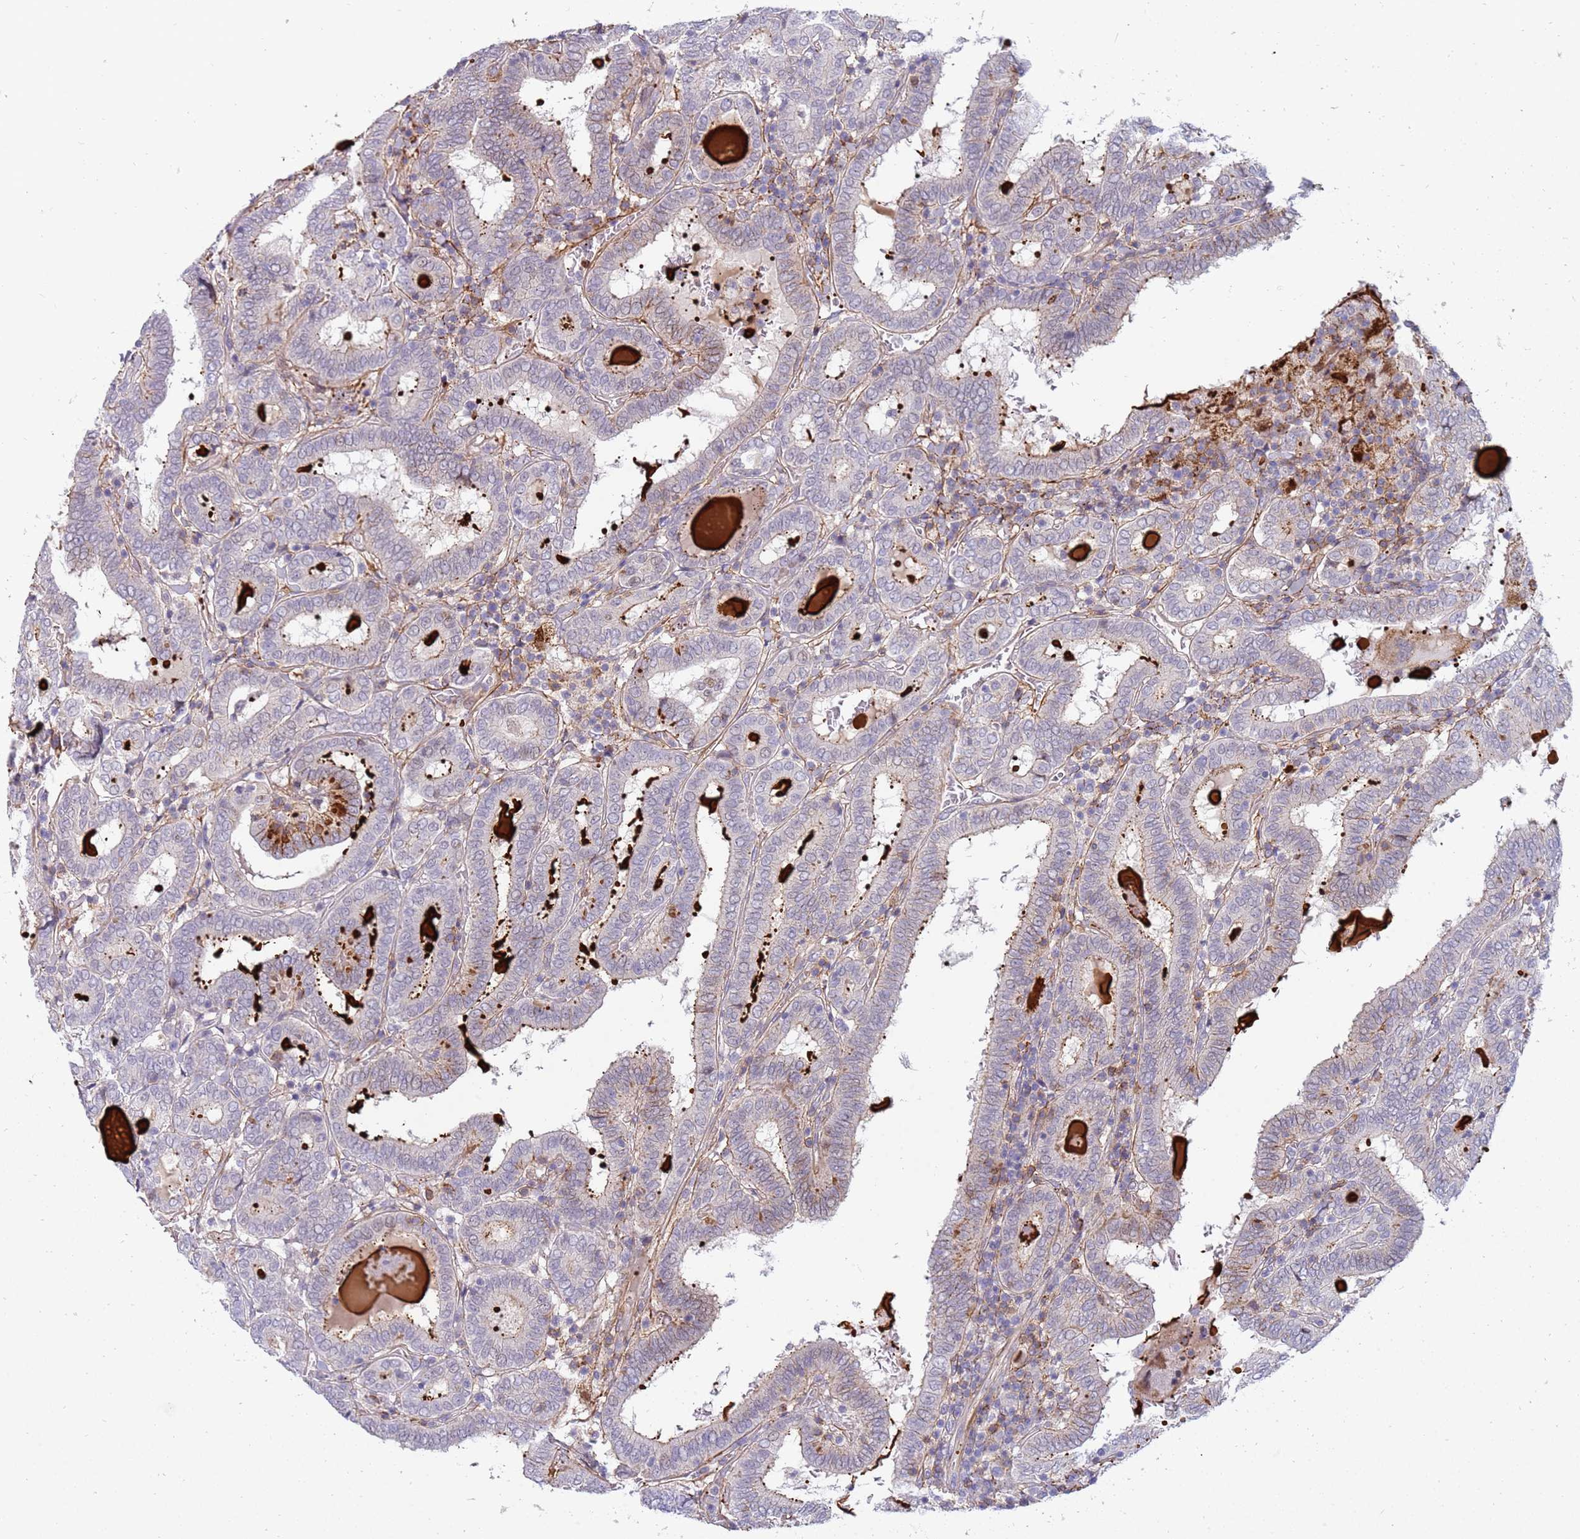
{"staining": {"intensity": "negative", "quantity": "none", "location": "none"}, "tissue": "thyroid cancer", "cell_type": "Tumor cells", "image_type": "cancer", "snomed": [{"axis": "morphology", "description": "Papillary adenocarcinoma, NOS"}, {"axis": "topography", "description": "Thyroid gland"}], "caption": "This histopathology image is of papillary adenocarcinoma (thyroid) stained with immunohistochemistry to label a protein in brown with the nuclei are counter-stained blue. There is no positivity in tumor cells. The staining was performed using DAB (3,3'-diaminobenzidine) to visualize the protein expression in brown, while the nuclei were stained in blue with hematoxylin (Magnification: 20x).", "gene": "STK25", "patient": {"sex": "female", "age": 72}}